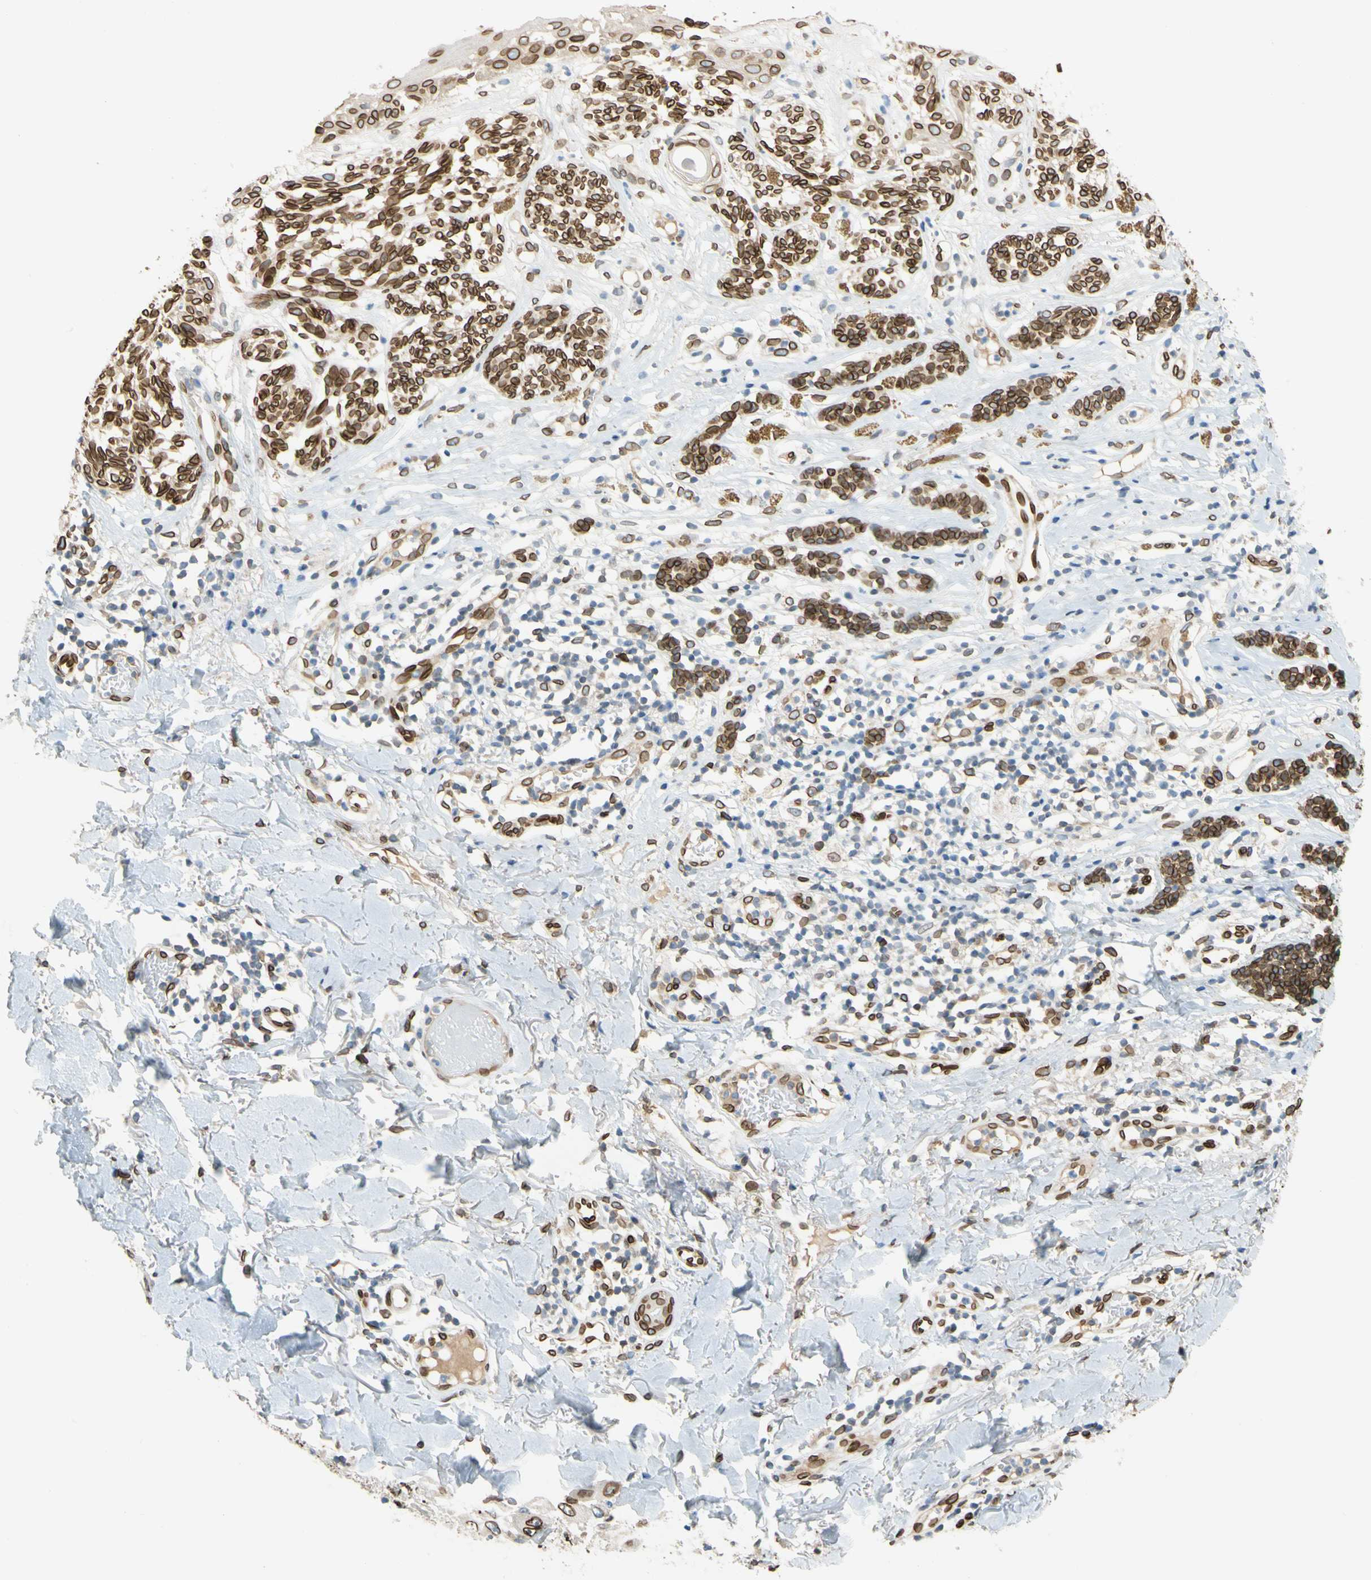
{"staining": {"intensity": "strong", "quantity": ">75%", "location": "cytoplasmic/membranous,nuclear"}, "tissue": "melanoma", "cell_type": "Tumor cells", "image_type": "cancer", "snomed": [{"axis": "morphology", "description": "Malignant melanoma, NOS"}, {"axis": "topography", "description": "Skin"}], "caption": "Protein expression analysis of melanoma displays strong cytoplasmic/membranous and nuclear positivity in approximately >75% of tumor cells.", "gene": "SUN1", "patient": {"sex": "male", "age": 64}}